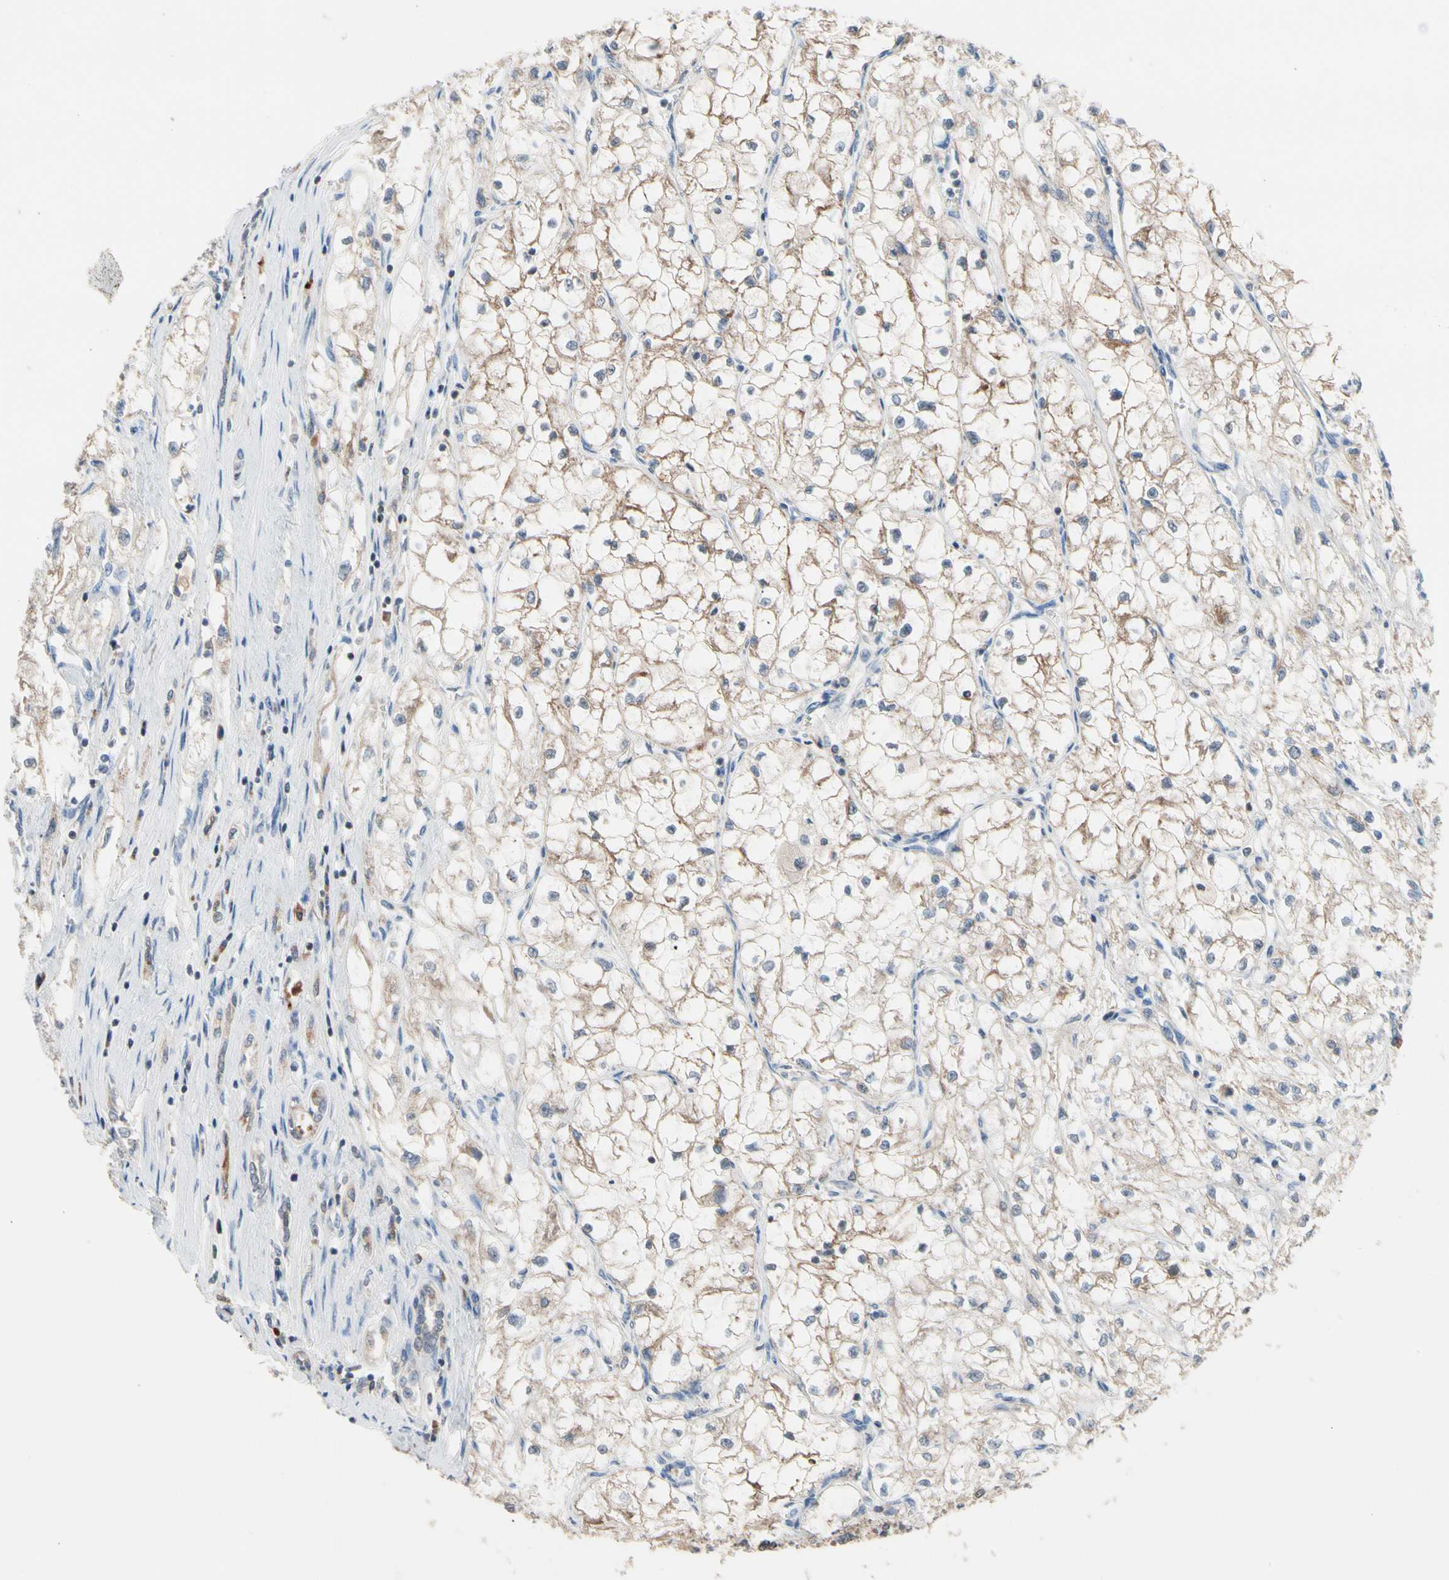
{"staining": {"intensity": "weak", "quantity": ">75%", "location": "cytoplasmic/membranous"}, "tissue": "renal cancer", "cell_type": "Tumor cells", "image_type": "cancer", "snomed": [{"axis": "morphology", "description": "Adenocarcinoma, NOS"}, {"axis": "topography", "description": "Kidney"}], "caption": "A high-resolution image shows immunohistochemistry staining of renal cancer, which demonstrates weak cytoplasmic/membranous expression in approximately >75% of tumor cells. The protein is shown in brown color, while the nuclei are stained blue.", "gene": "MTHFS", "patient": {"sex": "female", "age": 70}}